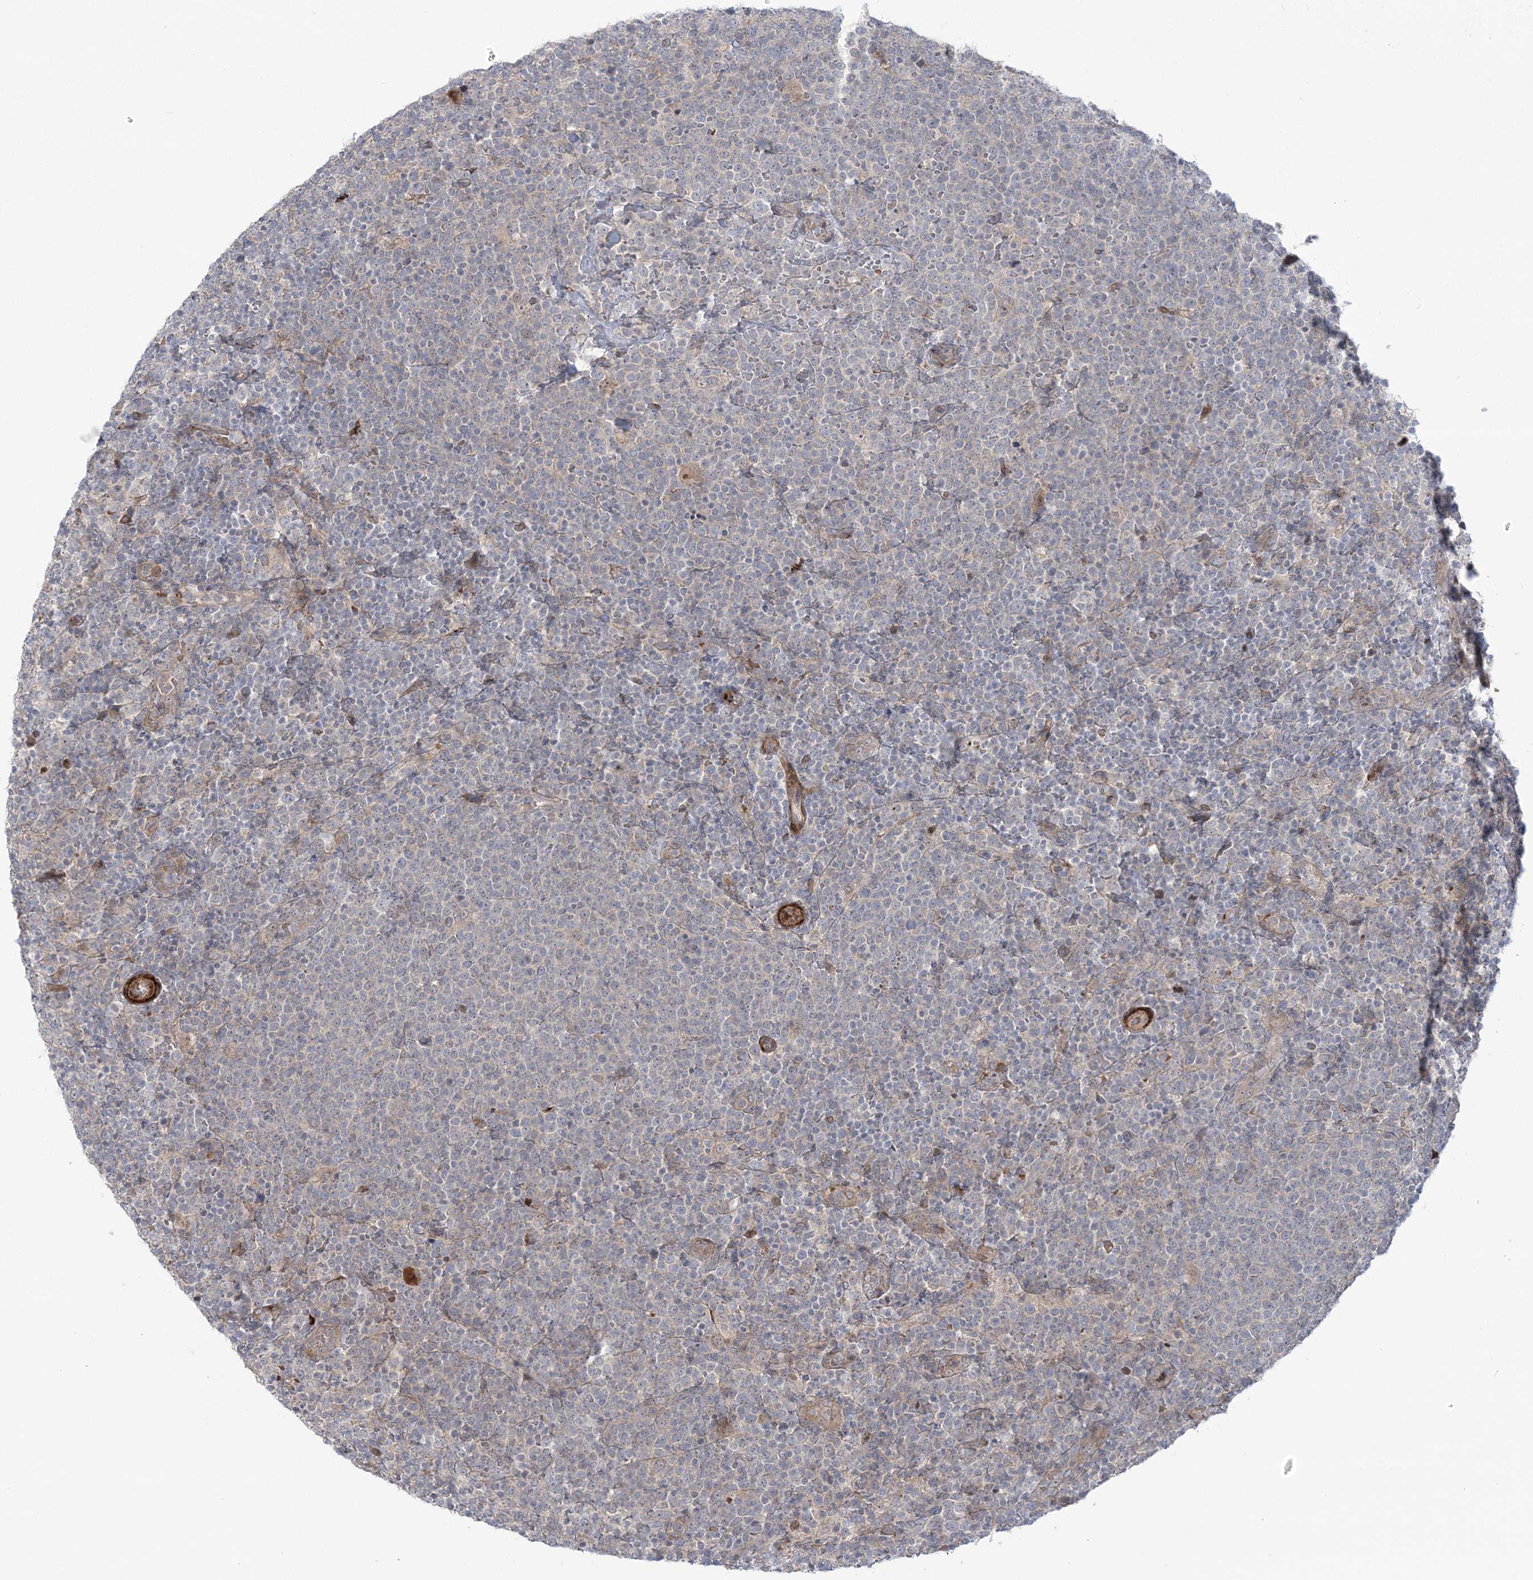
{"staining": {"intensity": "negative", "quantity": "none", "location": "none"}, "tissue": "lymphoma", "cell_type": "Tumor cells", "image_type": "cancer", "snomed": [{"axis": "morphology", "description": "Malignant lymphoma, non-Hodgkin's type, High grade"}, {"axis": "topography", "description": "Lymph node"}], "caption": "Tumor cells show no significant protein staining in lymphoma.", "gene": "NUDT9", "patient": {"sex": "male", "age": 61}}